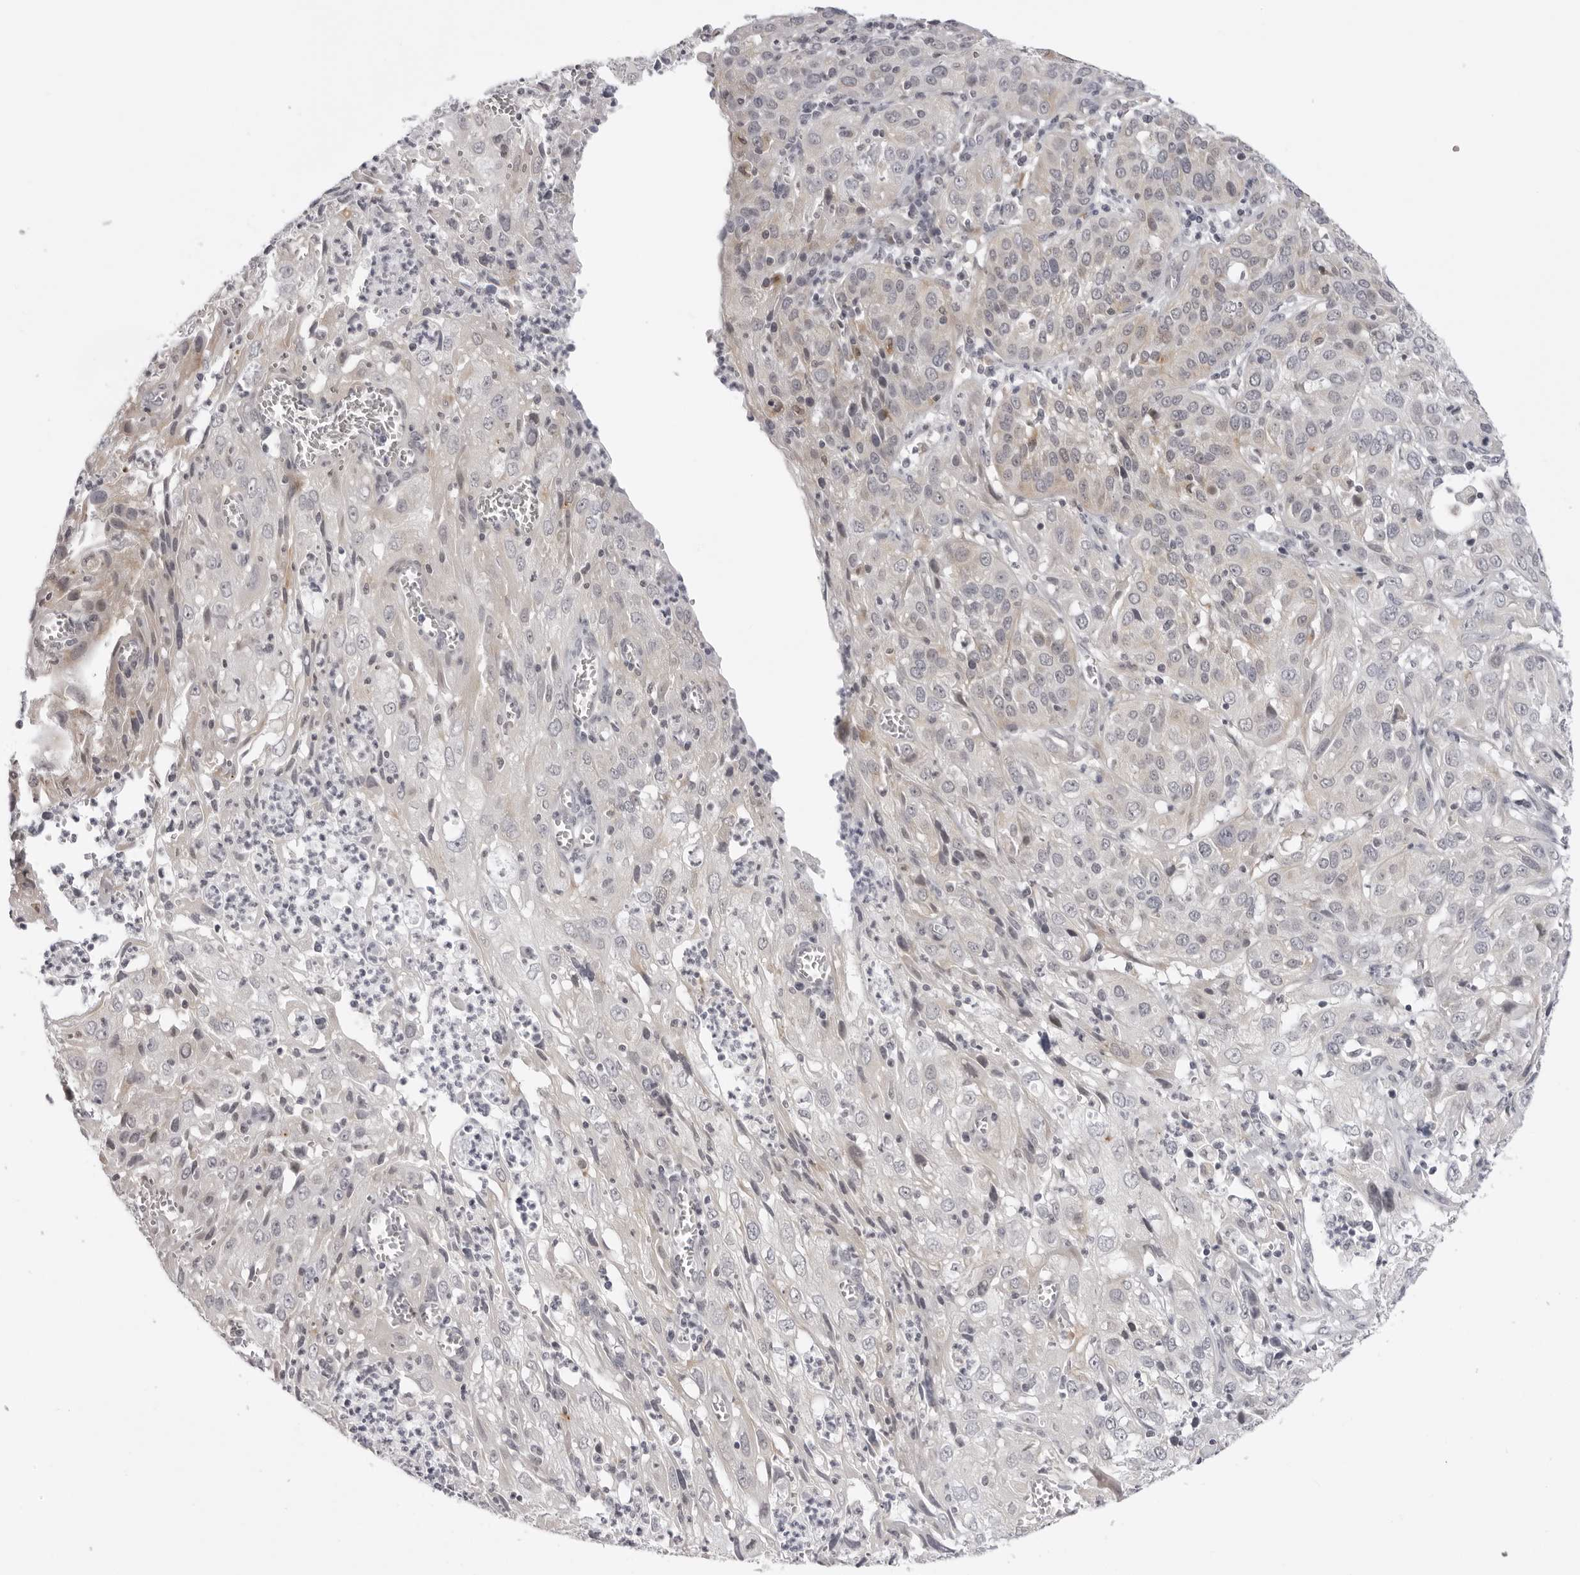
{"staining": {"intensity": "weak", "quantity": "<25%", "location": "cytoplasmic/membranous"}, "tissue": "cervical cancer", "cell_type": "Tumor cells", "image_type": "cancer", "snomed": [{"axis": "morphology", "description": "Squamous cell carcinoma, NOS"}, {"axis": "topography", "description": "Cervix"}], "caption": "Immunohistochemical staining of human cervical squamous cell carcinoma exhibits no significant expression in tumor cells.", "gene": "SUGCT", "patient": {"sex": "female", "age": 32}}